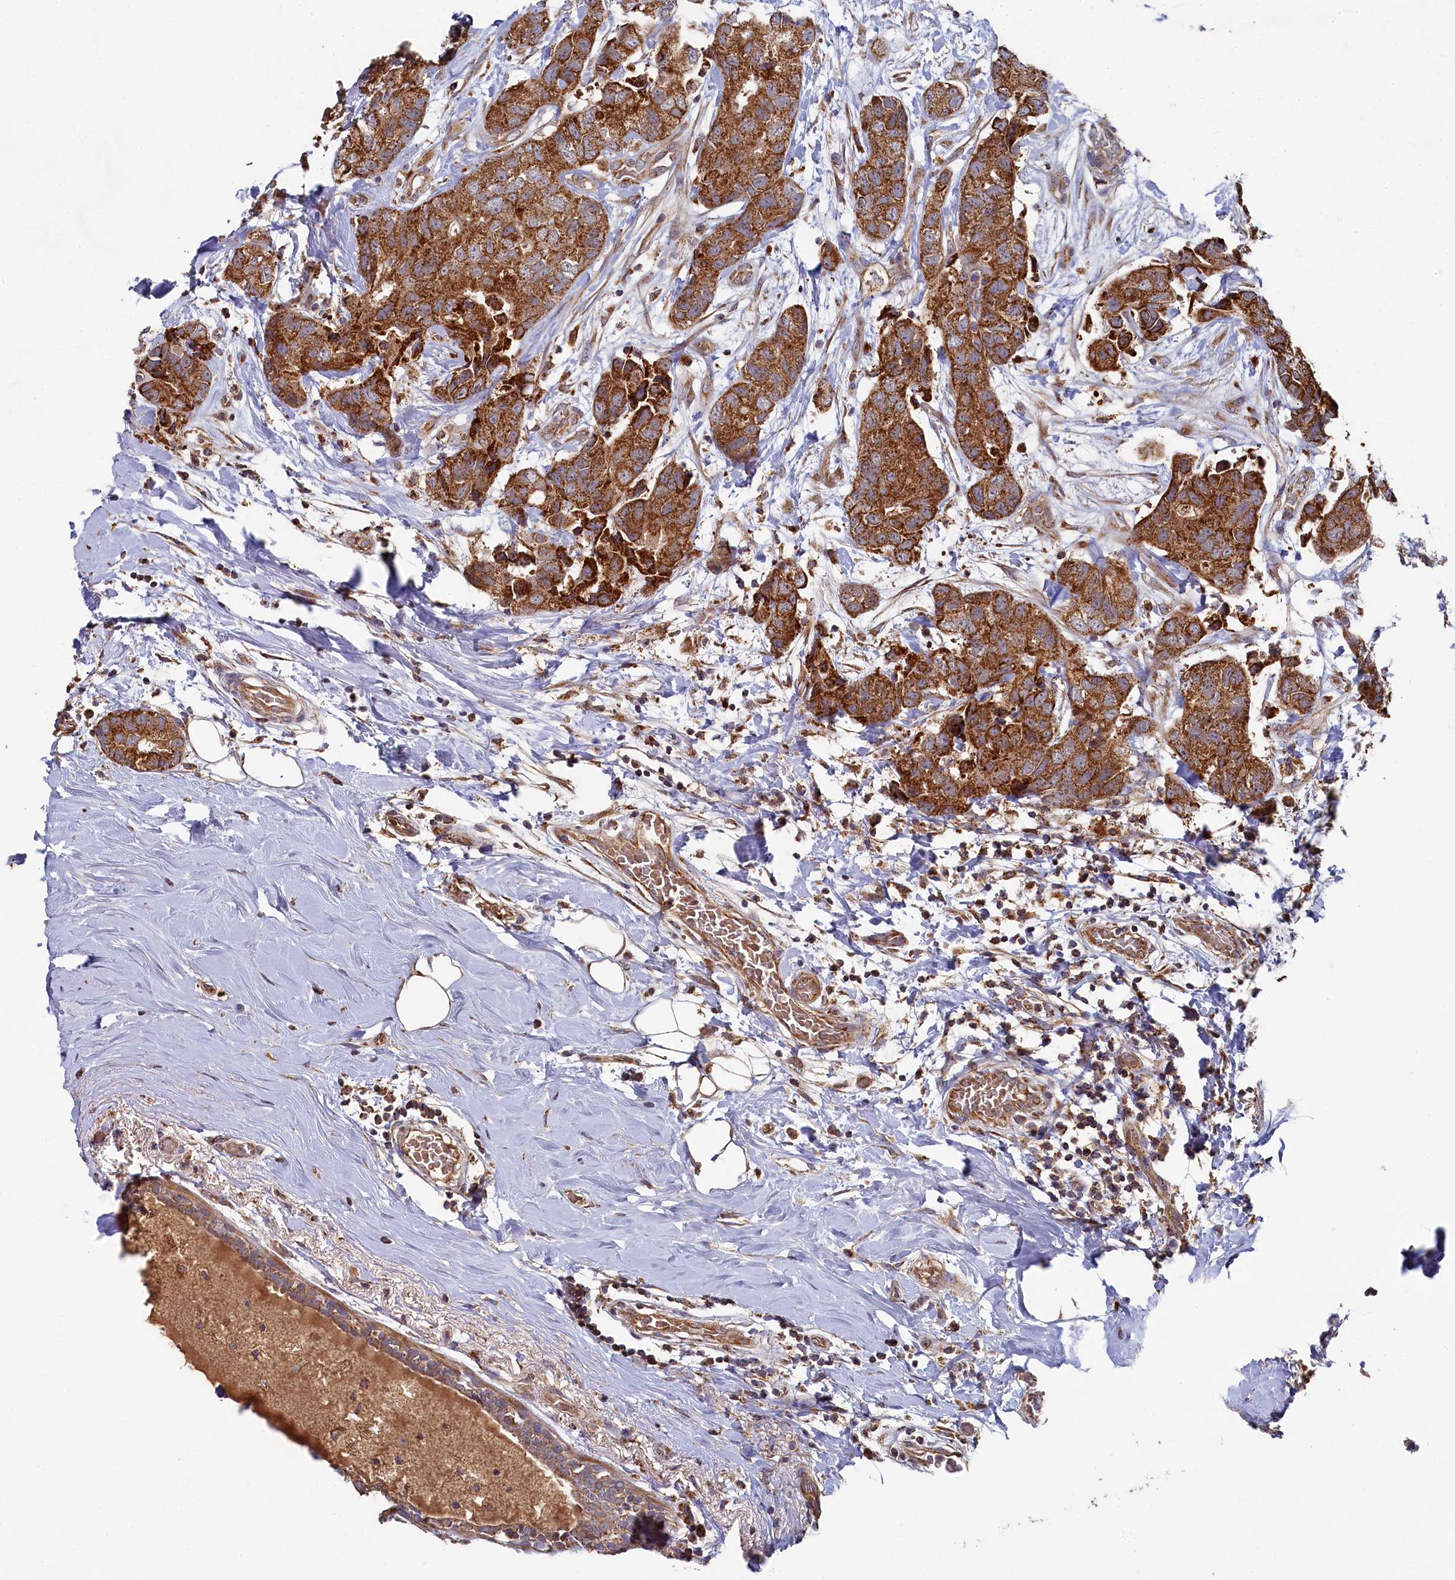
{"staining": {"intensity": "strong", "quantity": ">75%", "location": "cytoplasmic/membranous"}, "tissue": "breast cancer", "cell_type": "Tumor cells", "image_type": "cancer", "snomed": [{"axis": "morphology", "description": "Duct carcinoma"}, {"axis": "topography", "description": "Breast"}], "caption": "Immunohistochemistry histopathology image of neoplastic tissue: breast cancer stained using immunohistochemistry (IHC) demonstrates high levels of strong protein expression localized specifically in the cytoplasmic/membranous of tumor cells, appearing as a cytoplasmic/membranous brown color.", "gene": "HAUS2", "patient": {"sex": "female", "age": 62}}